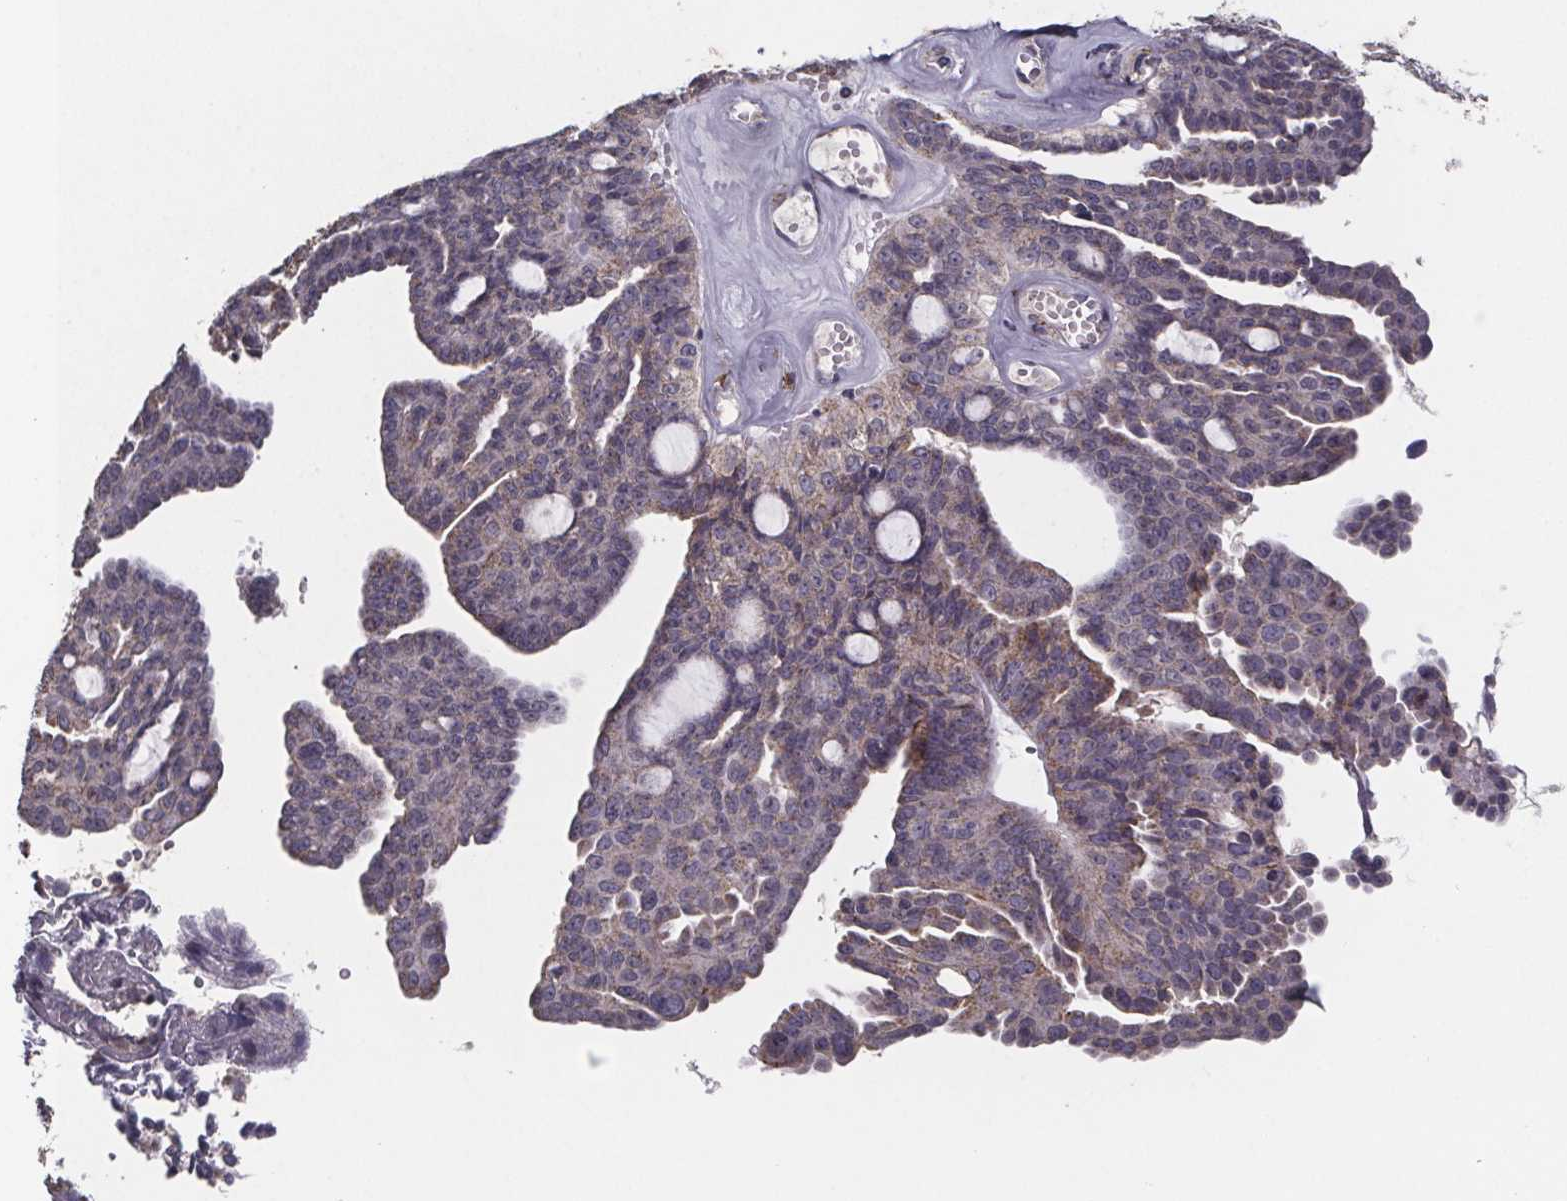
{"staining": {"intensity": "negative", "quantity": "none", "location": "none"}, "tissue": "ovarian cancer", "cell_type": "Tumor cells", "image_type": "cancer", "snomed": [{"axis": "morphology", "description": "Cystadenocarcinoma, serous, NOS"}, {"axis": "topography", "description": "Ovary"}], "caption": "IHC of human ovarian cancer displays no positivity in tumor cells.", "gene": "PALLD", "patient": {"sex": "female", "age": 71}}